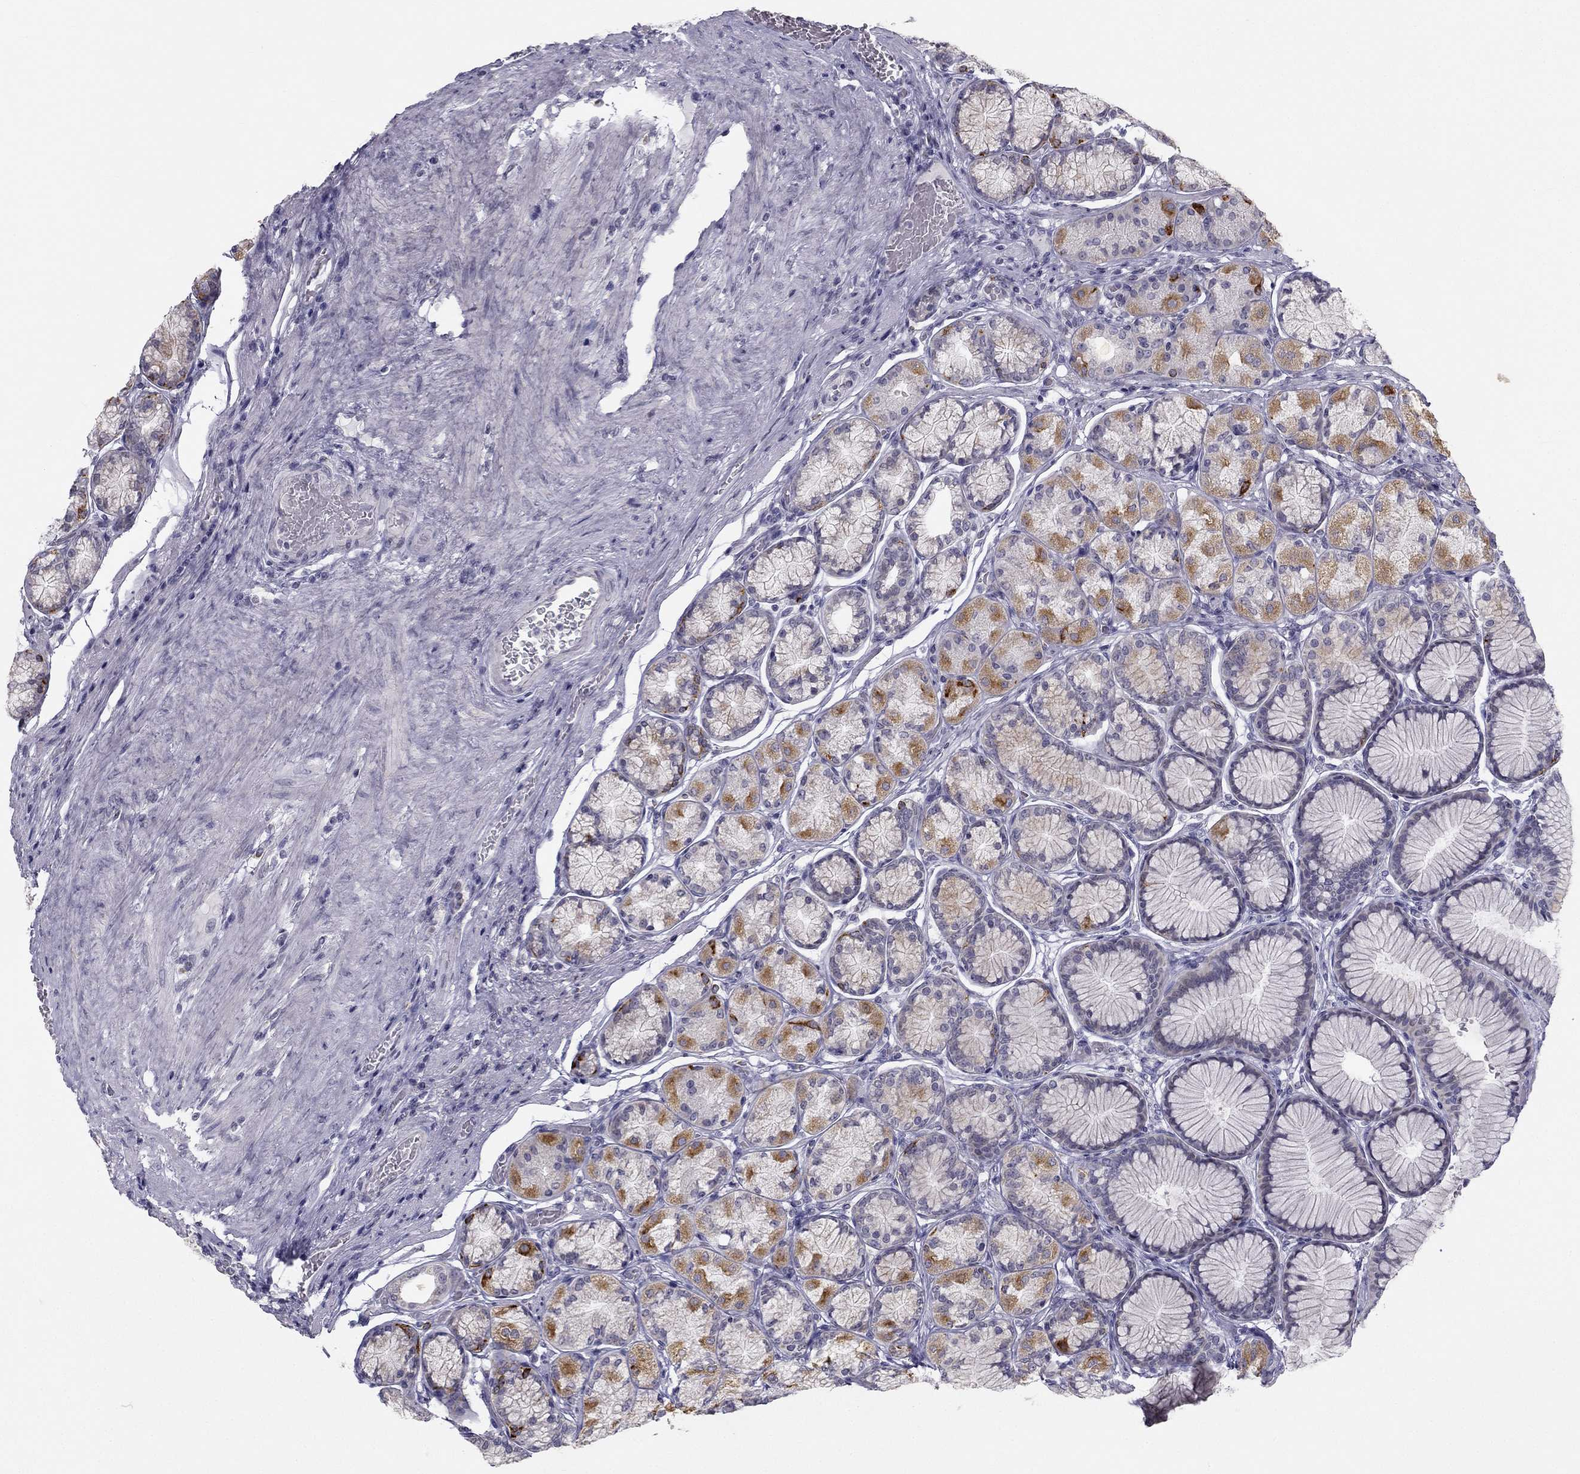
{"staining": {"intensity": "moderate", "quantity": "<25%", "location": "cytoplasmic/membranous"}, "tissue": "stomach", "cell_type": "Glandular cells", "image_type": "normal", "snomed": [{"axis": "morphology", "description": "Normal tissue, NOS"}, {"axis": "morphology", "description": "Adenocarcinoma, NOS"}, {"axis": "morphology", "description": "Adenocarcinoma, High grade"}, {"axis": "topography", "description": "Stomach, upper"}, {"axis": "topography", "description": "Stomach"}], "caption": "Glandular cells reveal low levels of moderate cytoplasmic/membranous positivity in approximately <25% of cells in normal stomach. (Brightfield microscopy of DAB IHC at high magnification).", "gene": "C5orf49", "patient": {"sex": "female", "age": 65}}